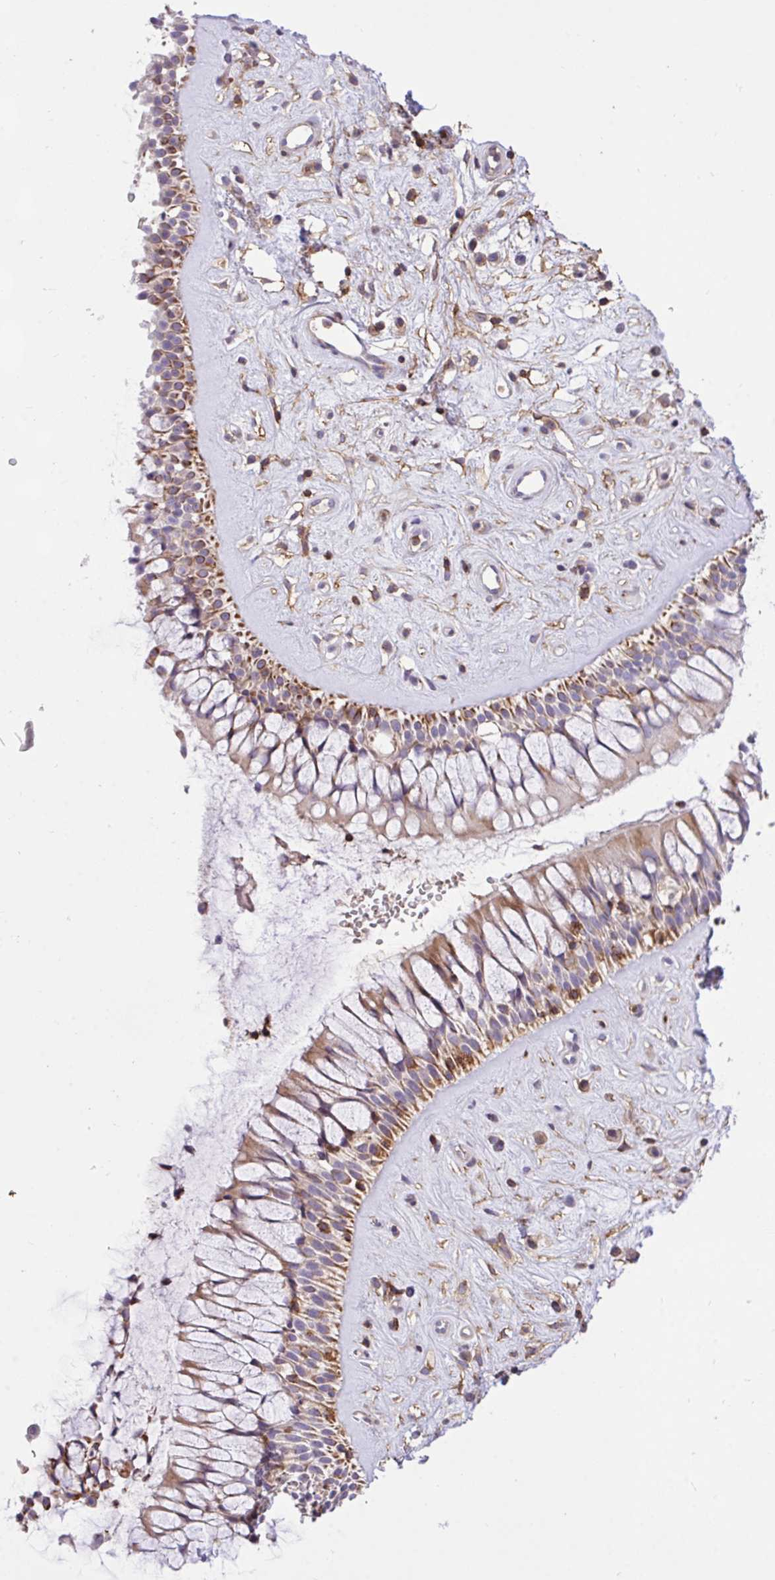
{"staining": {"intensity": "moderate", "quantity": ">75%", "location": "cytoplasmic/membranous"}, "tissue": "nasopharynx", "cell_type": "Respiratory epithelial cells", "image_type": "normal", "snomed": [{"axis": "morphology", "description": "Normal tissue, NOS"}, {"axis": "topography", "description": "Nasopharynx"}], "caption": "Moderate cytoplasmic/membranous positivity for a protein is seen in about >75% of respiratory epithelial cells of unremarkable nasopharynx using immunohistochemistry (IHC).", "gene": "ERI1", "patient": {"sex": "male", "age": 32}}